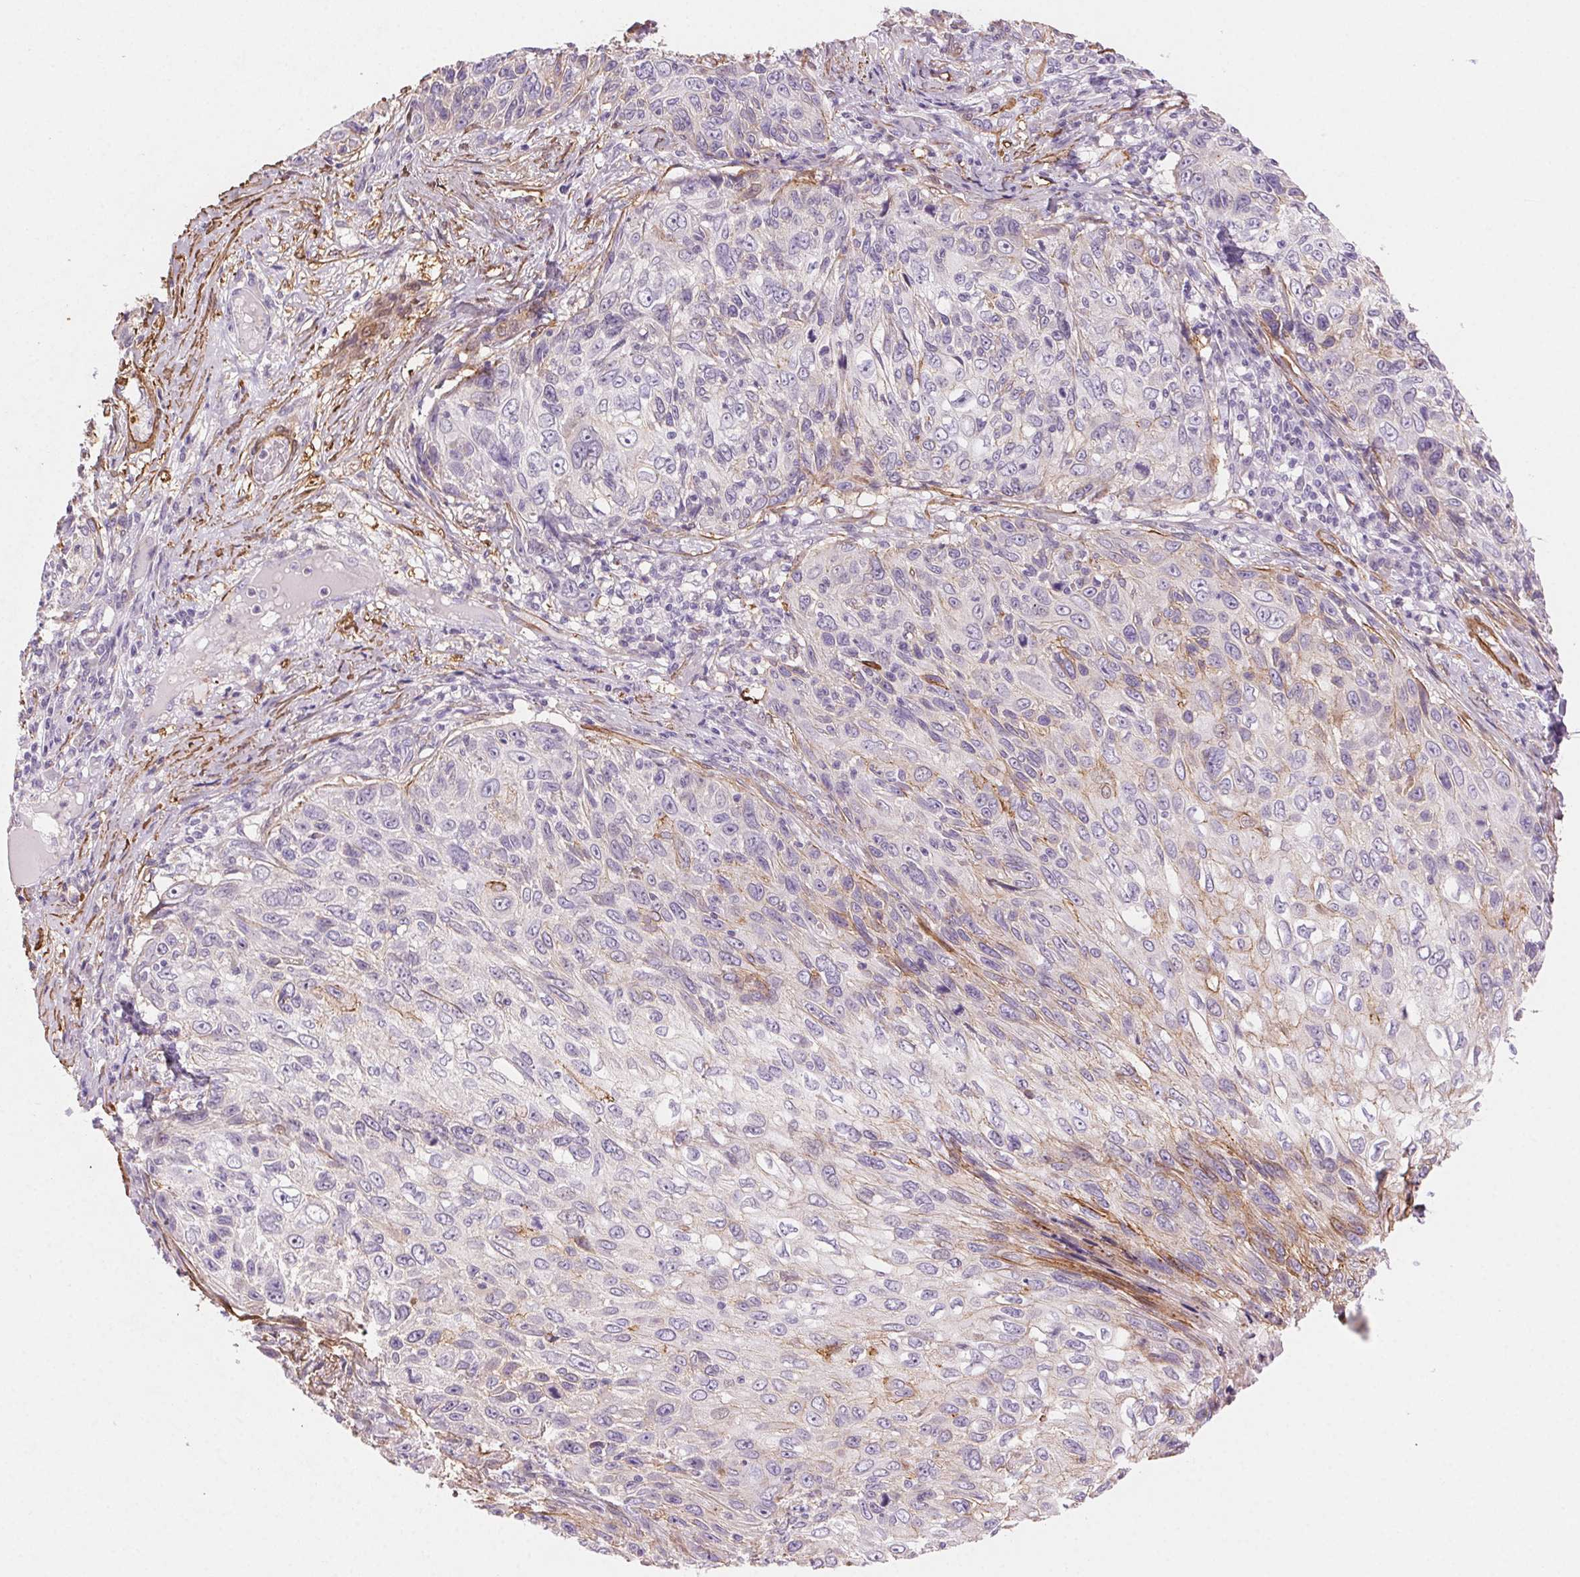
{"staining": {"intensity": "weak", "quantity": "<25%", "location": "cytoplasmic/membranous"}, "tissue": "skin cancer", "cell_type": "Tumor cells", "image_type": "cancer", "snomed": [{"axis": "morphology", "description": "Squamous cell carcinoma, NOS"}, {"axis": "topography", "description": "Skin"}], "caption": "Immunohistochemistry (IHC) image of neoplastic tissue: skin cancer stained with DAB (3,3'-diaminobenzidine) exhibits no significant protein positivity in tumor cells. Brightfield microscopy of immunohistochemistry (IHC) stained with DAB (brown) and hematoxylin (blue), captured at high magnification.", "gene": "GPX8", "patient": {"sex": "male", "age": 92}}